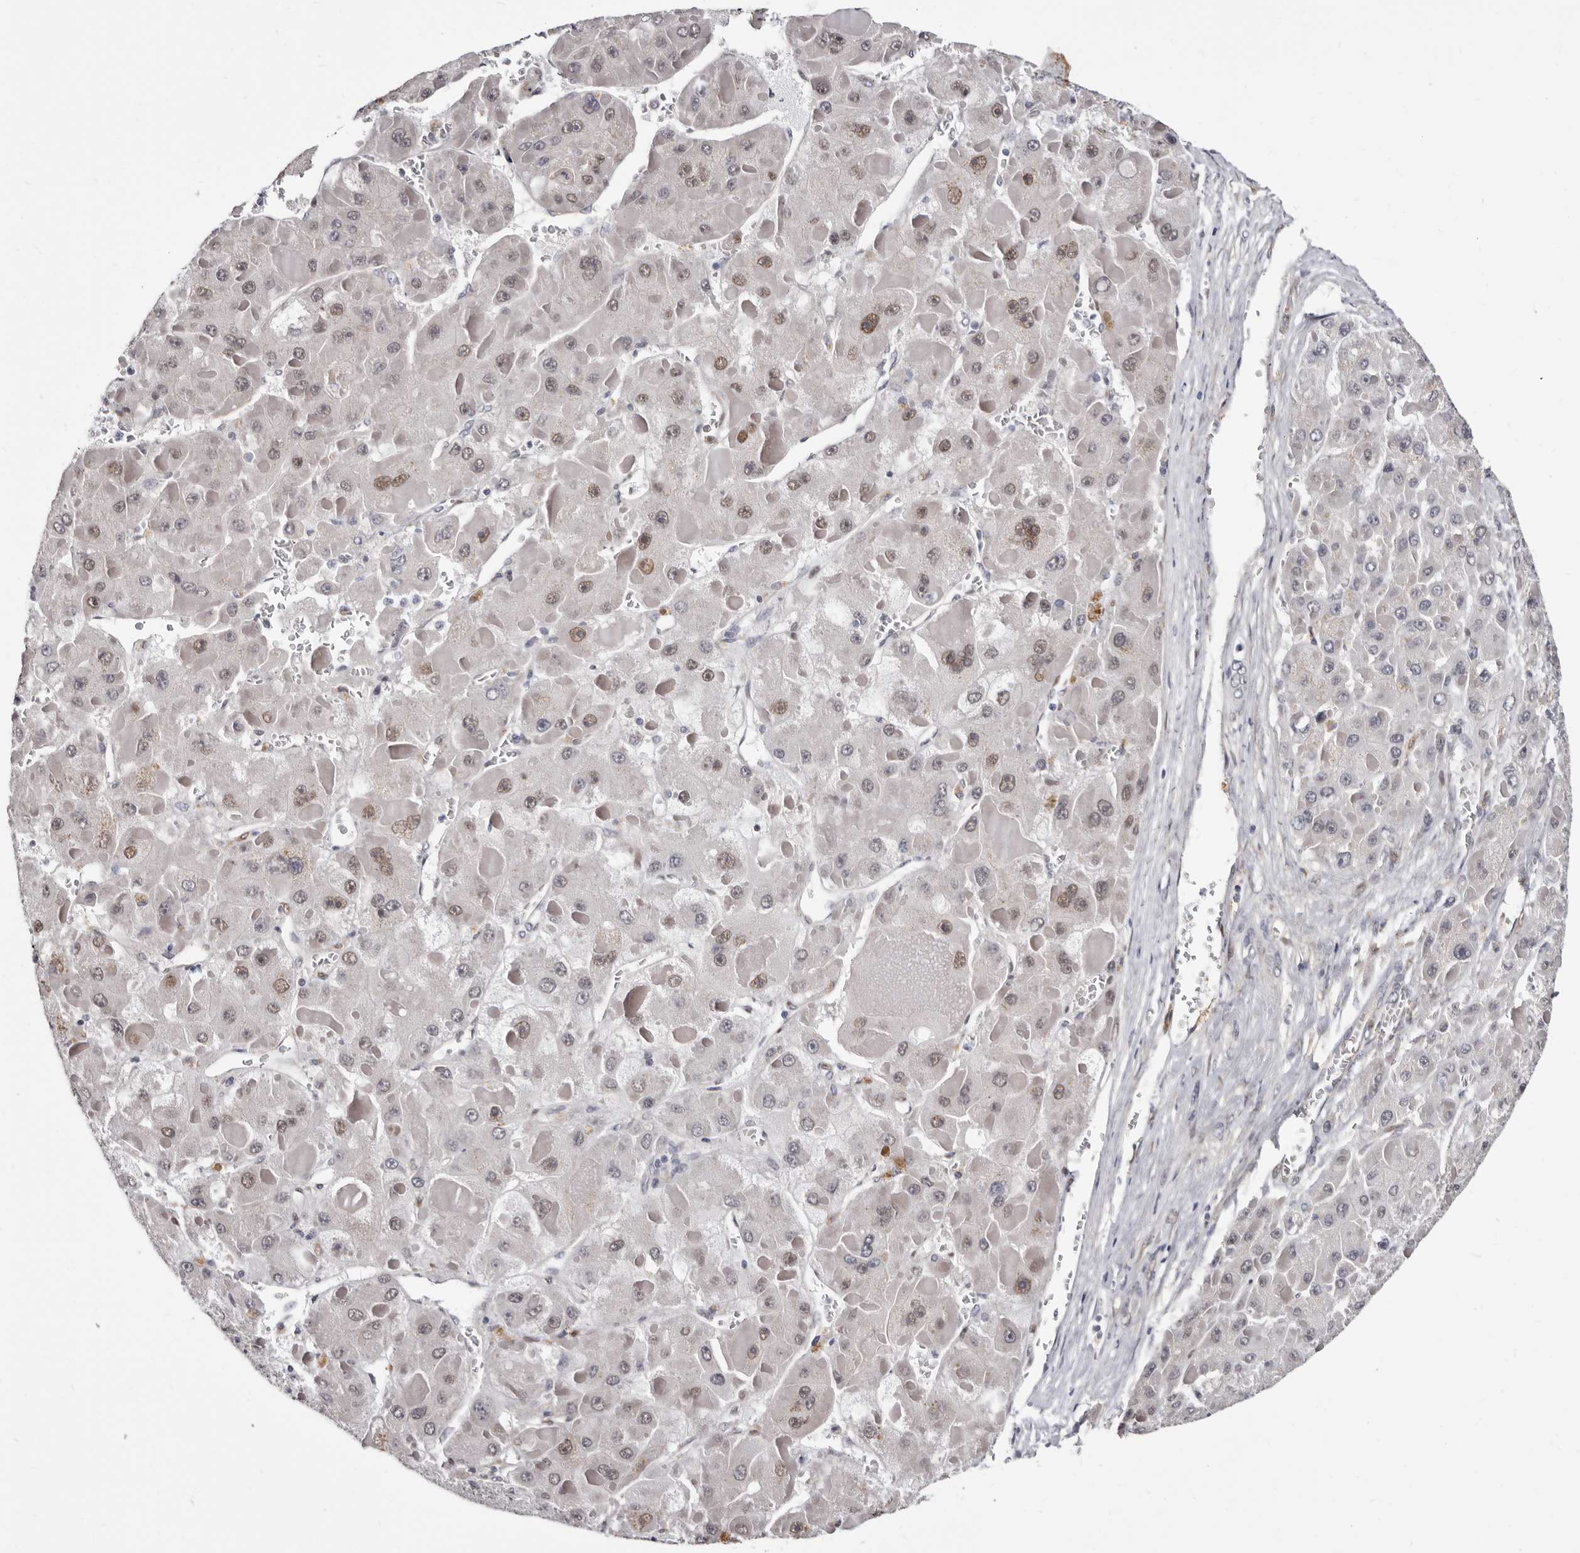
{"staining": {"intensity": "moderate", "quantity": "25%-75%", "location": "nuclear"}, "tissue": "liver cancer", "cell_type": "Tumor cells", "image_type": "cancer", "snomed": [{"axis": "morphology", "description": "Carcinoma, Hepatocellular, NOS"}, {"axis": "topography", "description": "Liver"}], "caption": "High-magnification brightfield microscopy of liver cancer stained with DAB (brown) and counterstained with hematoxylin (blue). tumor cells exhibit moderate nuclear staining is appreciated in approximately25%-75% of cells. (DAB (3,3'-diaminobenzidine) = brown stain, brightfield microscopy at high magnification).", "gene": "KHDRBS2", "patient": {"sex": "female", "age": 73}}